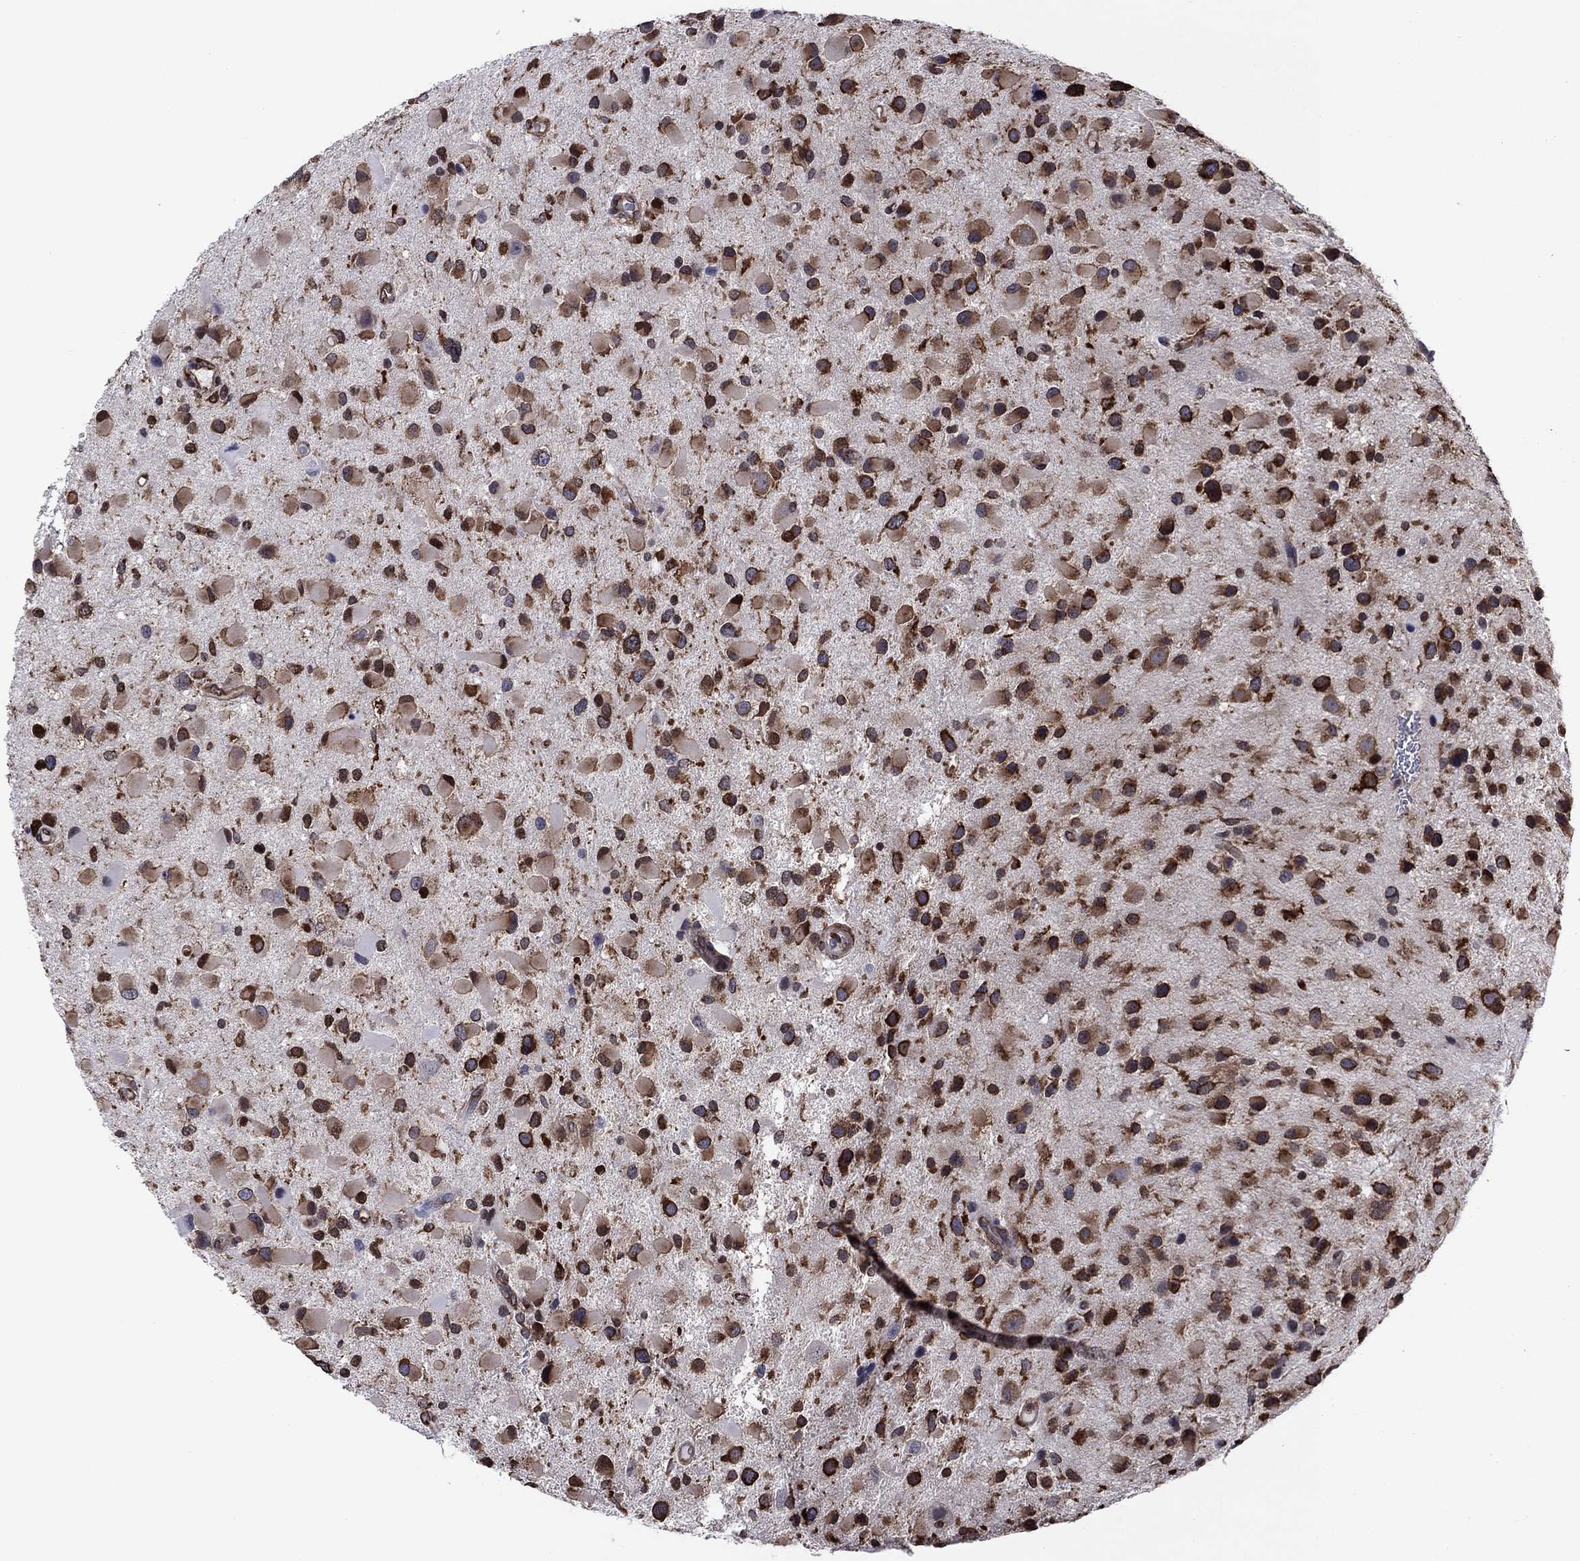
{"staining": {"intensity": "strong", "quantity": ">75%", "location": "cytoplasmic/membranous"}, "tissue": "glioma", "cell_type": "Tumor cells", "image_type": "cancer", "snomed": [{"axis": "morphology", "description": "Glioma, malignant, Low grade"}, {"axis": "topography", "description": "Brain"}], "caption": "A high-resolution histopathology image shows IHC staining of malignant low-grade glioma, which demonstrates strong cytoplasmic/membranous positivity in about >75% of tumor cells. The protein of interest is stained brown, and the nuclei are stained in blue (DAB (3,3'-diaminobenzidine) IHC with brightfield microscopy, high magnification).", "gene": "YBX1", "patient": {"sex": "female", "age": 32}}